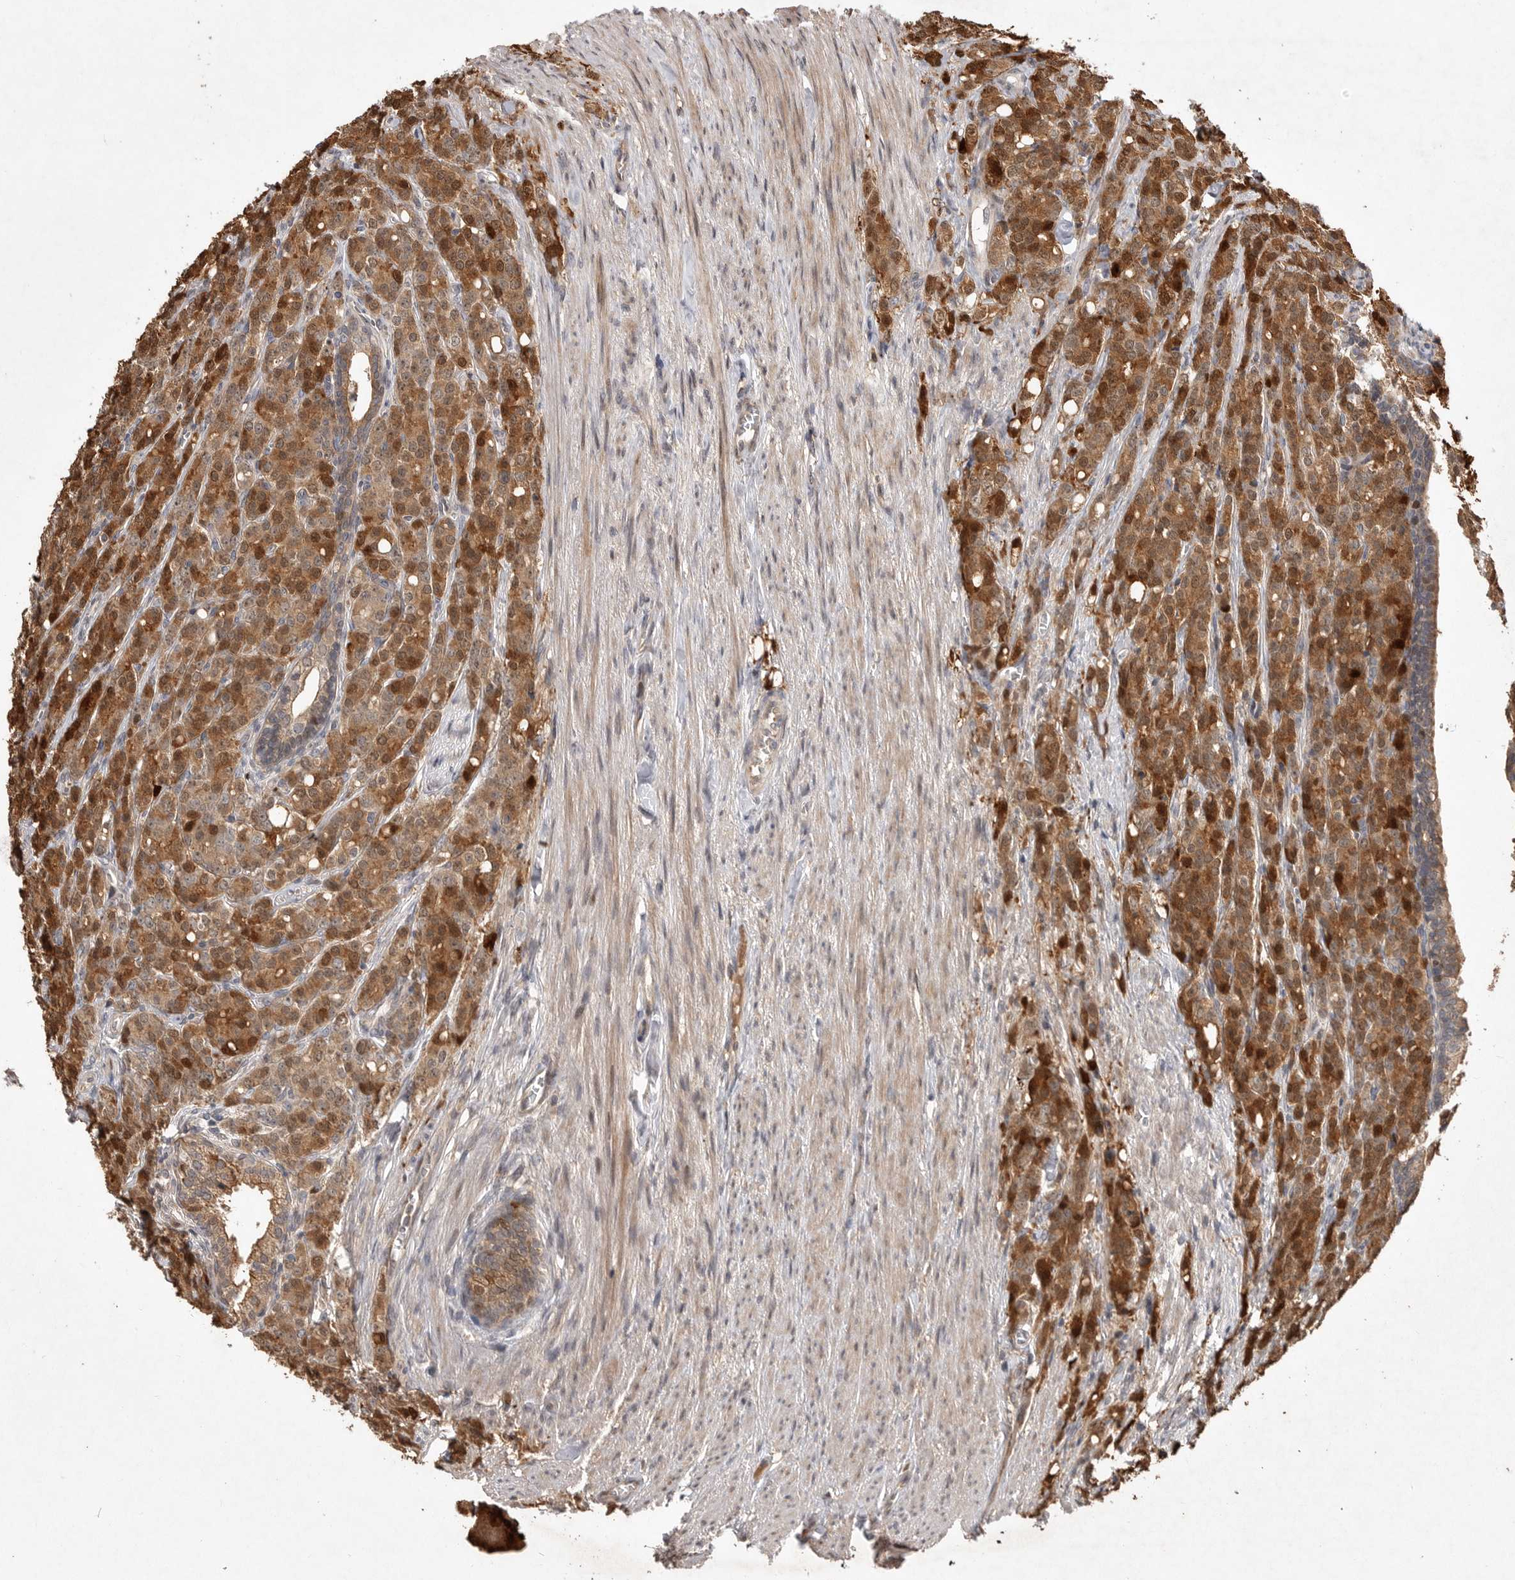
{"staining": {"intensity": "strong", "quantity": "25%-75%", "location": "cytoplasmic/membranous,nuclear"}, "tissue": "prostate cancer", "cell_type": "Tumor cells", "image_type": "cancer", "snomed": [{"axis": "morphology", "description": "Adenocarcinoma, High grade"}, {"axis": "topography", "description": "Prostate"}], "caption": "Human prostate cancer (adenocarcinoma (high-grade)) stained with a protein marker reveals strong staining in tumor cells.", "gene": "VN1R4", "patient": {"sex": "male", "age": 62}}